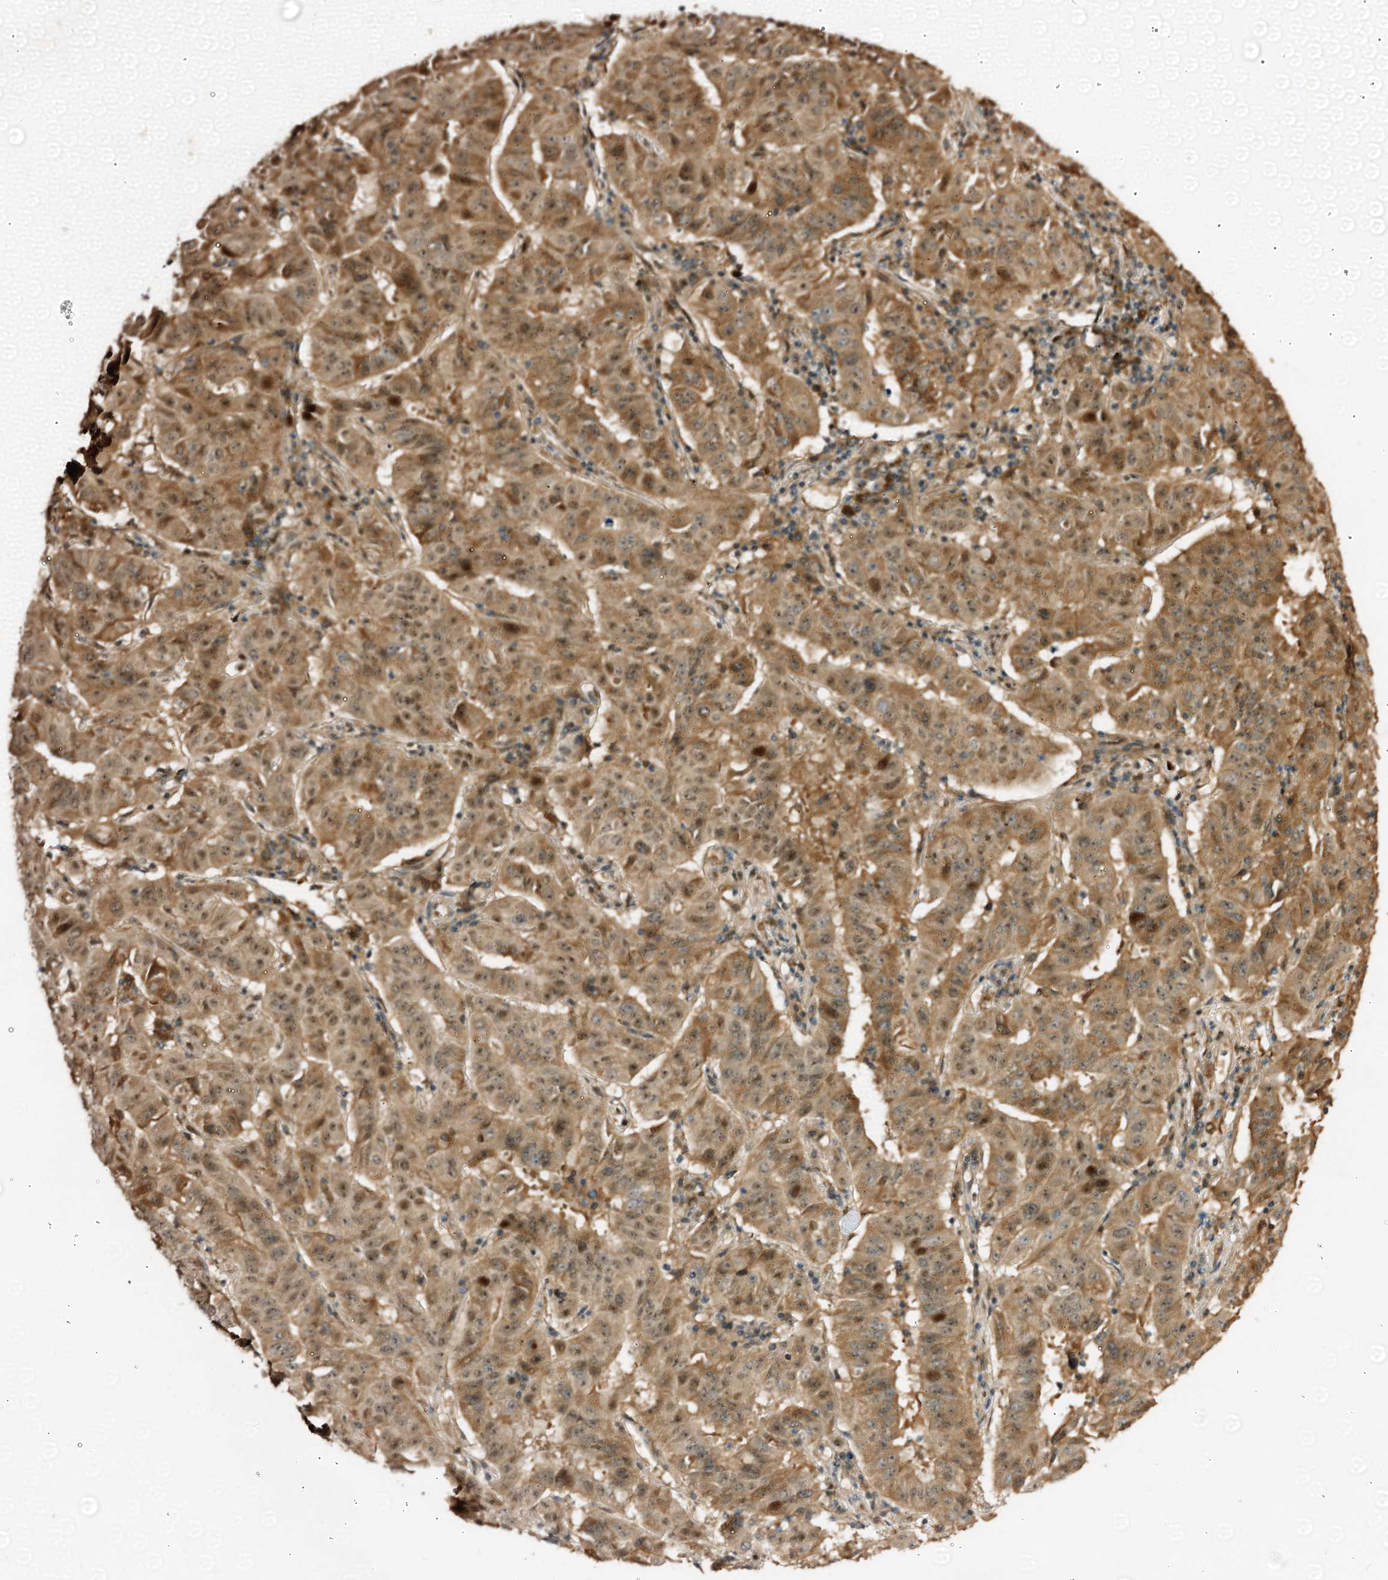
{"staining": {"intensity": "moderate", "quantity": ">75%", "location": "cytoplasmic/membranous,nuclear"}, "tissue": "pancreatic cancer", "cell_type": "Tumor cells", "image_type": "cancer", "snomed": [{"axis": "morphology", "description": "Adenocarcinoma, NOS"}, {"axis": "topography", "description": "Pancreas"}], "caption": "Pancreatic adenocarcinoma stained with DAB IHC displays medium levels of moderate cytoplasmic/membranous and nuclear positivity in approximately >75% of tumor cells.", "gene": "TRAPPC4", "patient": {"sex": "male", "age": 63}}